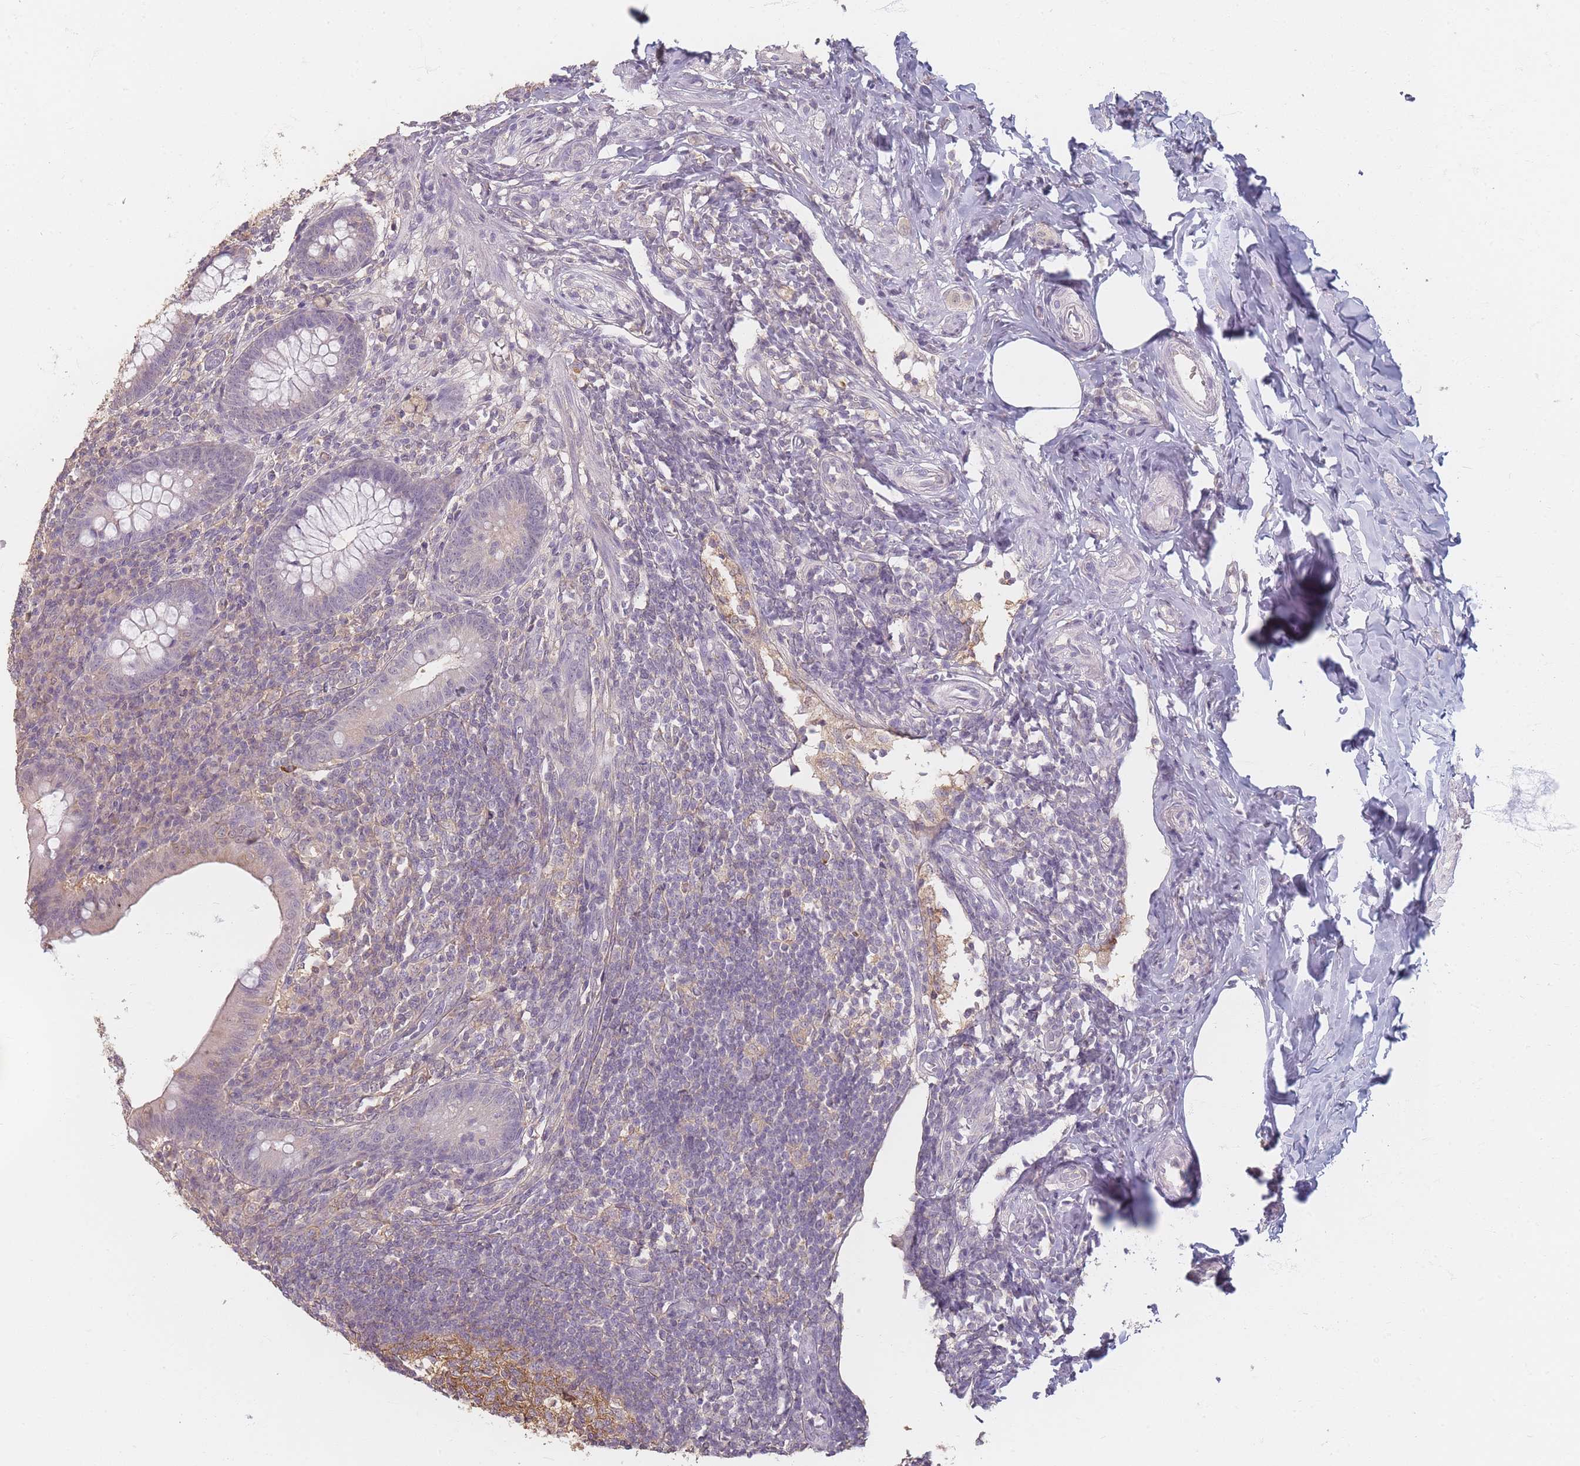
{"staining": {"intensity": "negative", "quantity": "none", "location": "none"}, "tissue": "appendix", "cell_type": "Glandular cells", "image_type": "normal", "snomed": [{"axis": "morphology", "description": "Normal tissue, NOS"}, {"axis": "topography", "description": "Appendix"}], "caption": "DAB immunohistochemical staining of benign human appendix displays no significant expression in glandular cells. (DAB (3,3'-diaminobenzidine) immunohistochemistry (IHC), high magnification).", "gene": "RFTN1", "patient": {"sex": "female", "age": 33}}